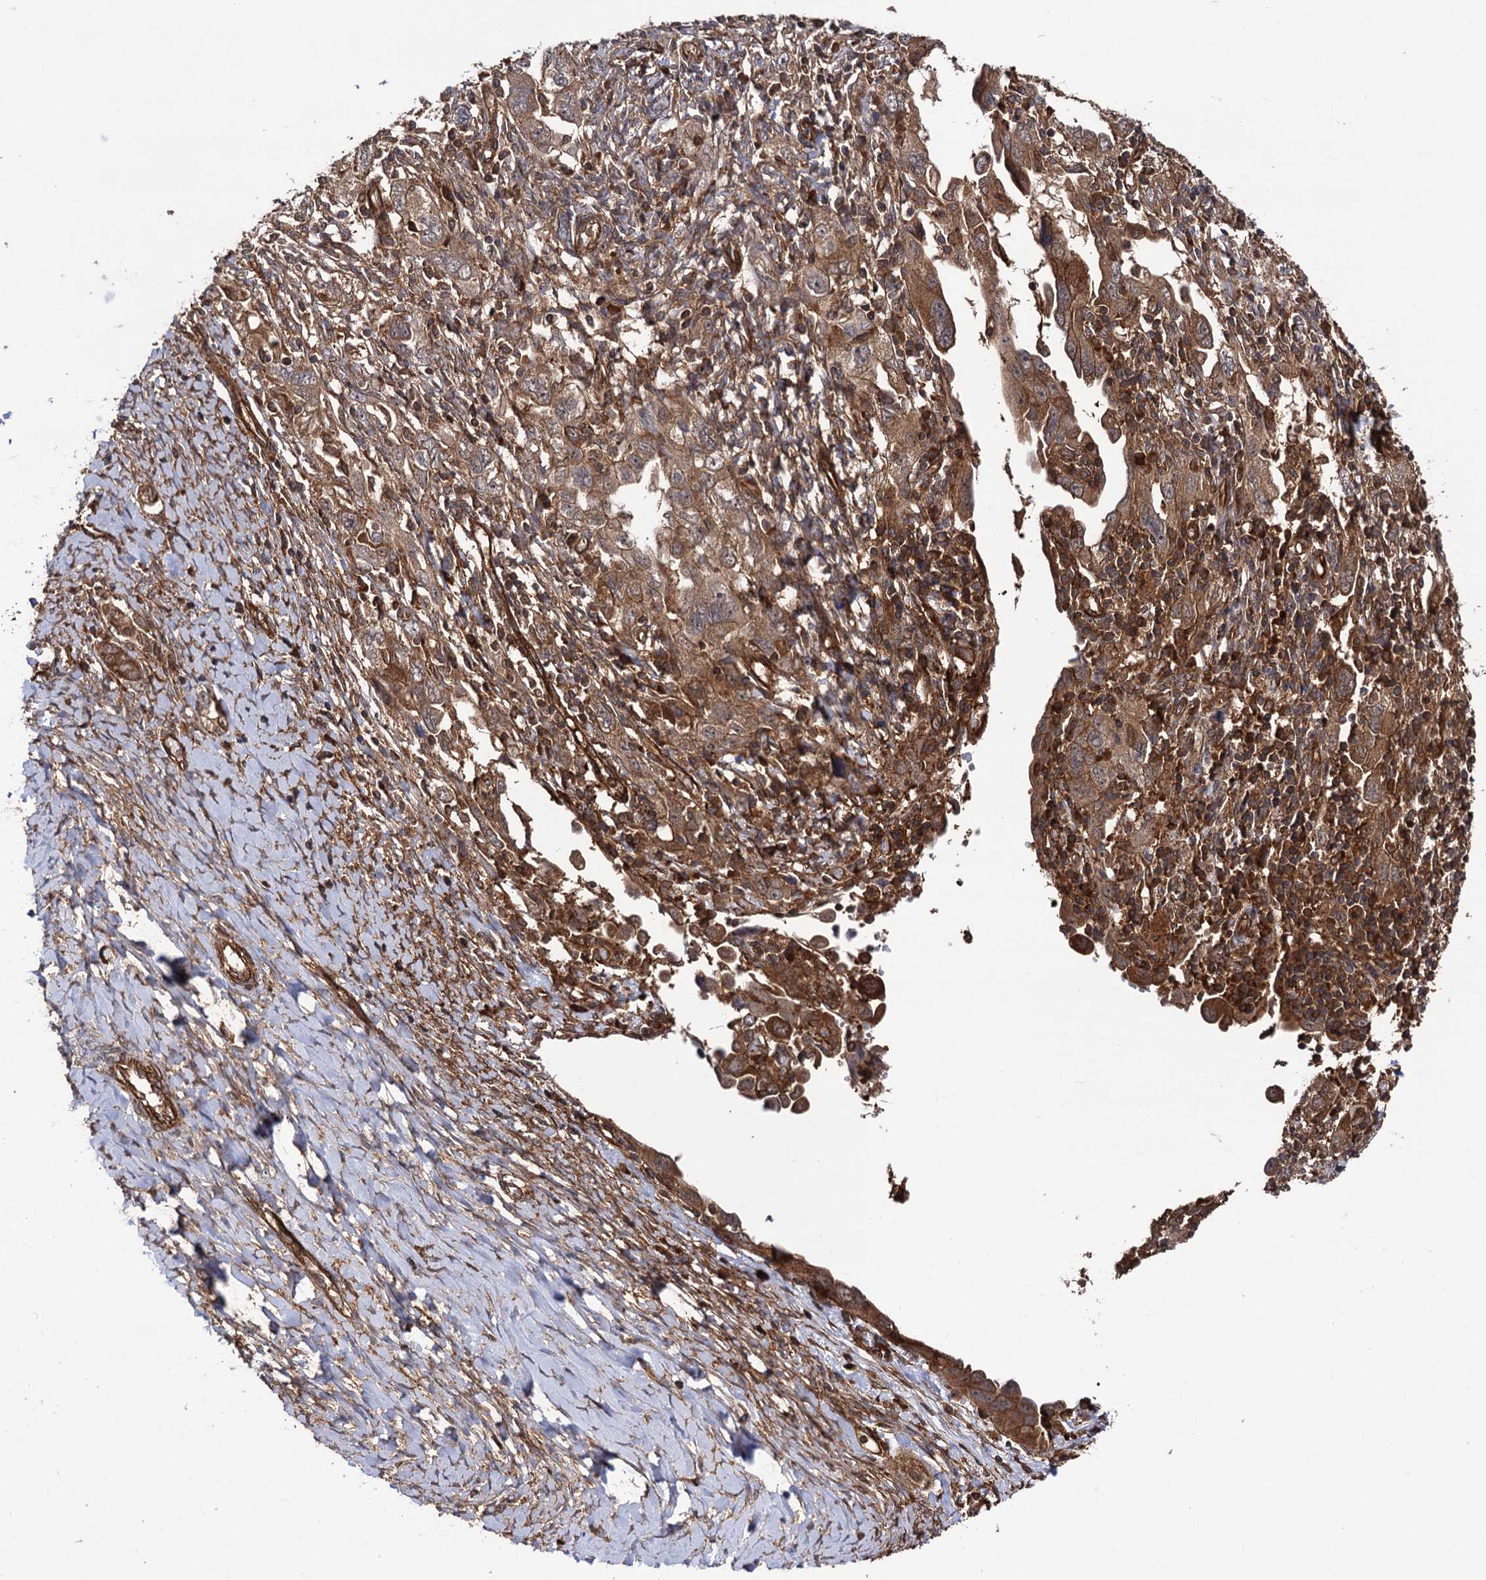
{"staining": {"intensity": "moderate", "quantity": ">75%", "location": "cytoplasmic/membranous"}, "tissue": "ovarian cancer", "cell_type": "Tumor cells", "image_type": "cancer", "snomed": [{"axis": "morphology", "description": "Carcinoma, NOS"}, {"axis": "morphology", "description": "Cystadenocarcinoma, serous, NOS"}, {"axis": "topography", "description": "Ovary"}], "caption": "IHC staining of ovarian cancer, which displays medium levels of moderate cytoplasmic/membranous staining in about >75% of tumor cells indicating moderate cytoplasmic/membranous protein expression. The staining was performed using DAB (3,3'-diaminobenzidine) (brown) for protein detection and nuclei were counterstained in hematoxylin (blue).", "gene": "ATP8B4", "patient": {"sex": "female", "age": 69}}